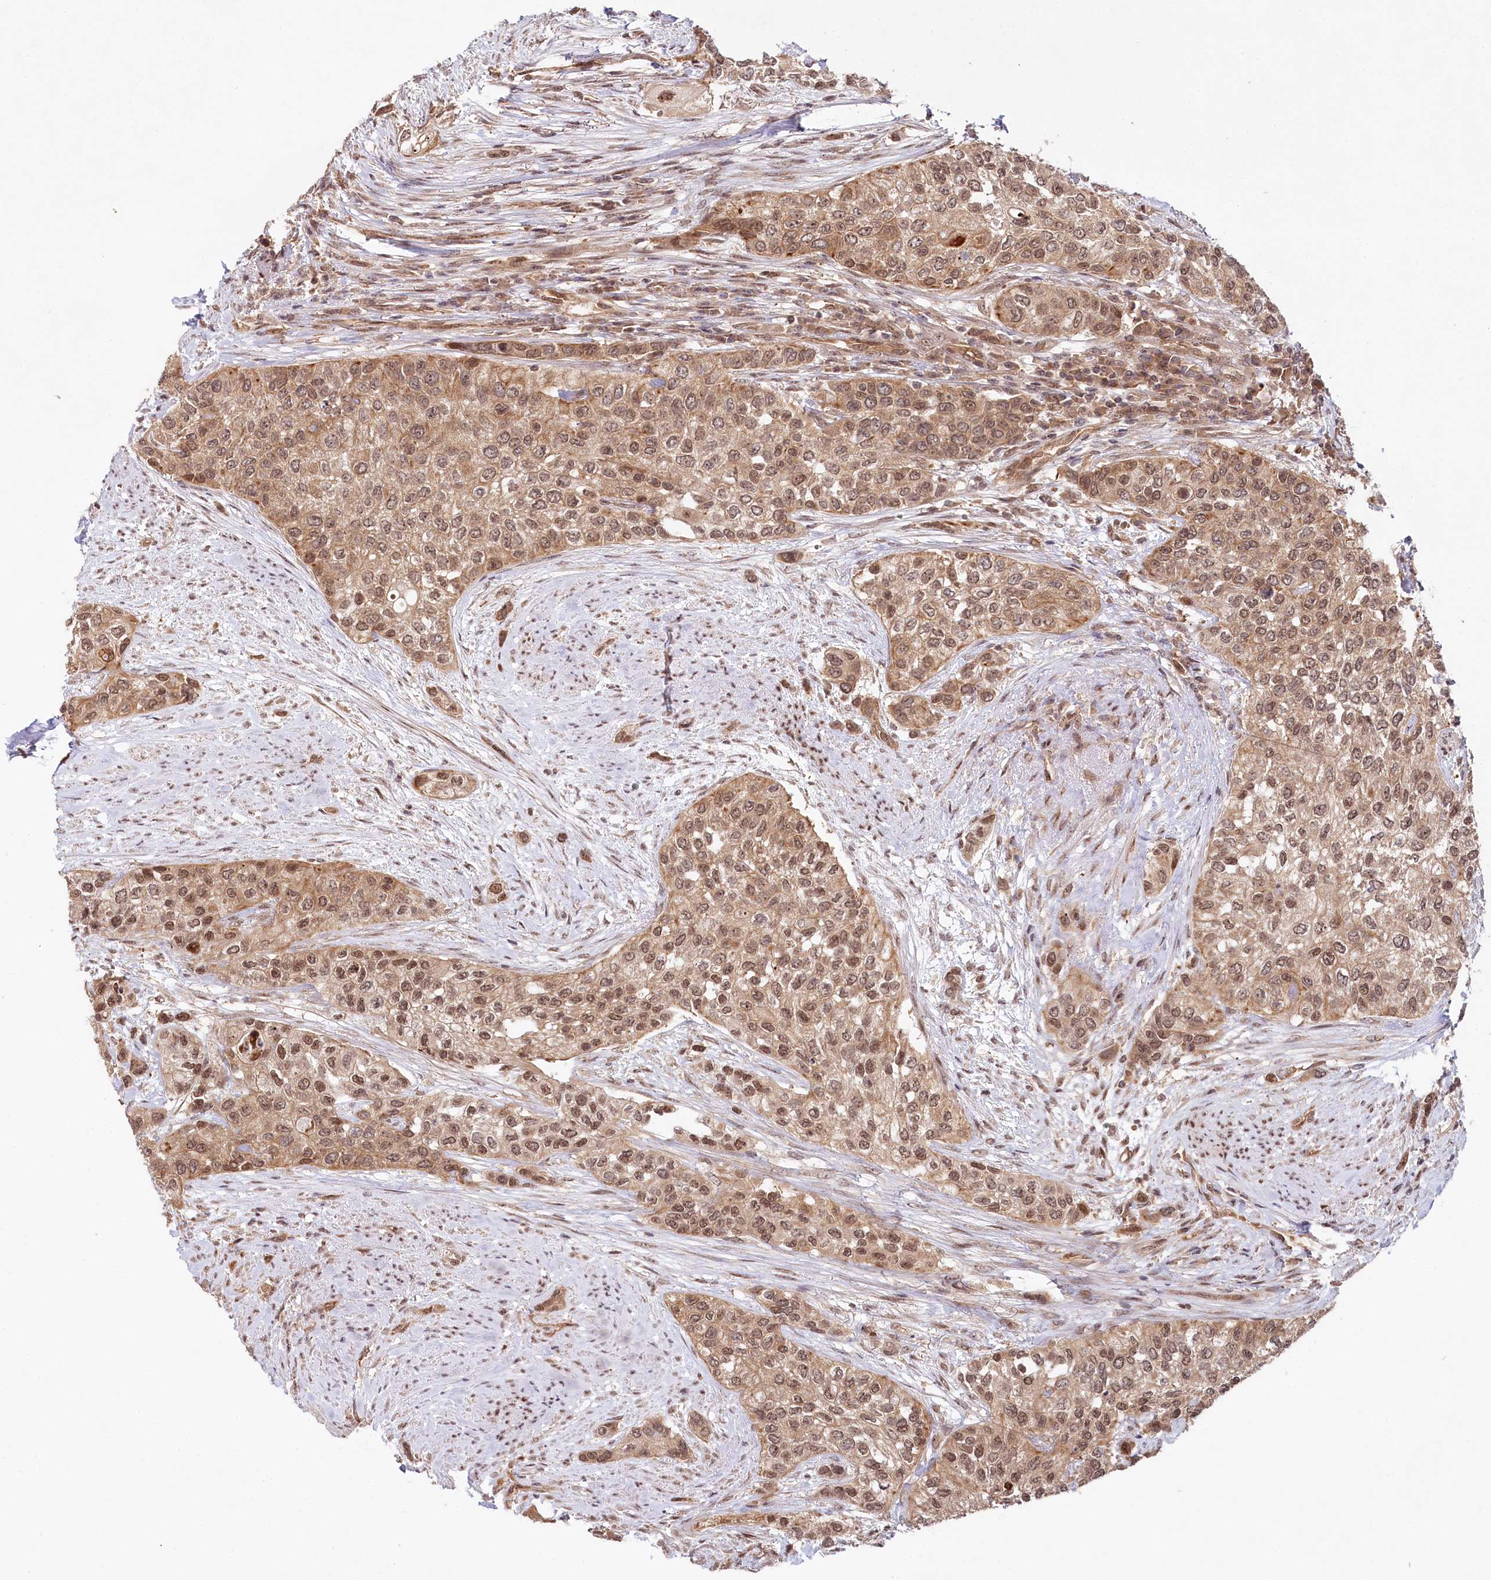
{"staining": {"intensity": "moderate", "quantity": ">75%", "location": "cytoplasmic/membranous,nuclear"}, "tissue": "urothelial cancer", "cell_type": "Tumor cells", "image_type": "cancer", "snomed": [{"axis": "morphology", "description": "Normal tissue, NOS"}, {"axis": "morphology", "description": "Urothelial carcinoma, High grade"}, {"axis": "topography", "description": "Vascular tissue"}, {"axis": "topography", "description": "Urinary bladder"}], "caption": "Urothelial cancer stained with a protein marker displays moderate staining in tumor cells.", "gene": "CCDC65", "patient": {"sex": "female", "age": 56}}